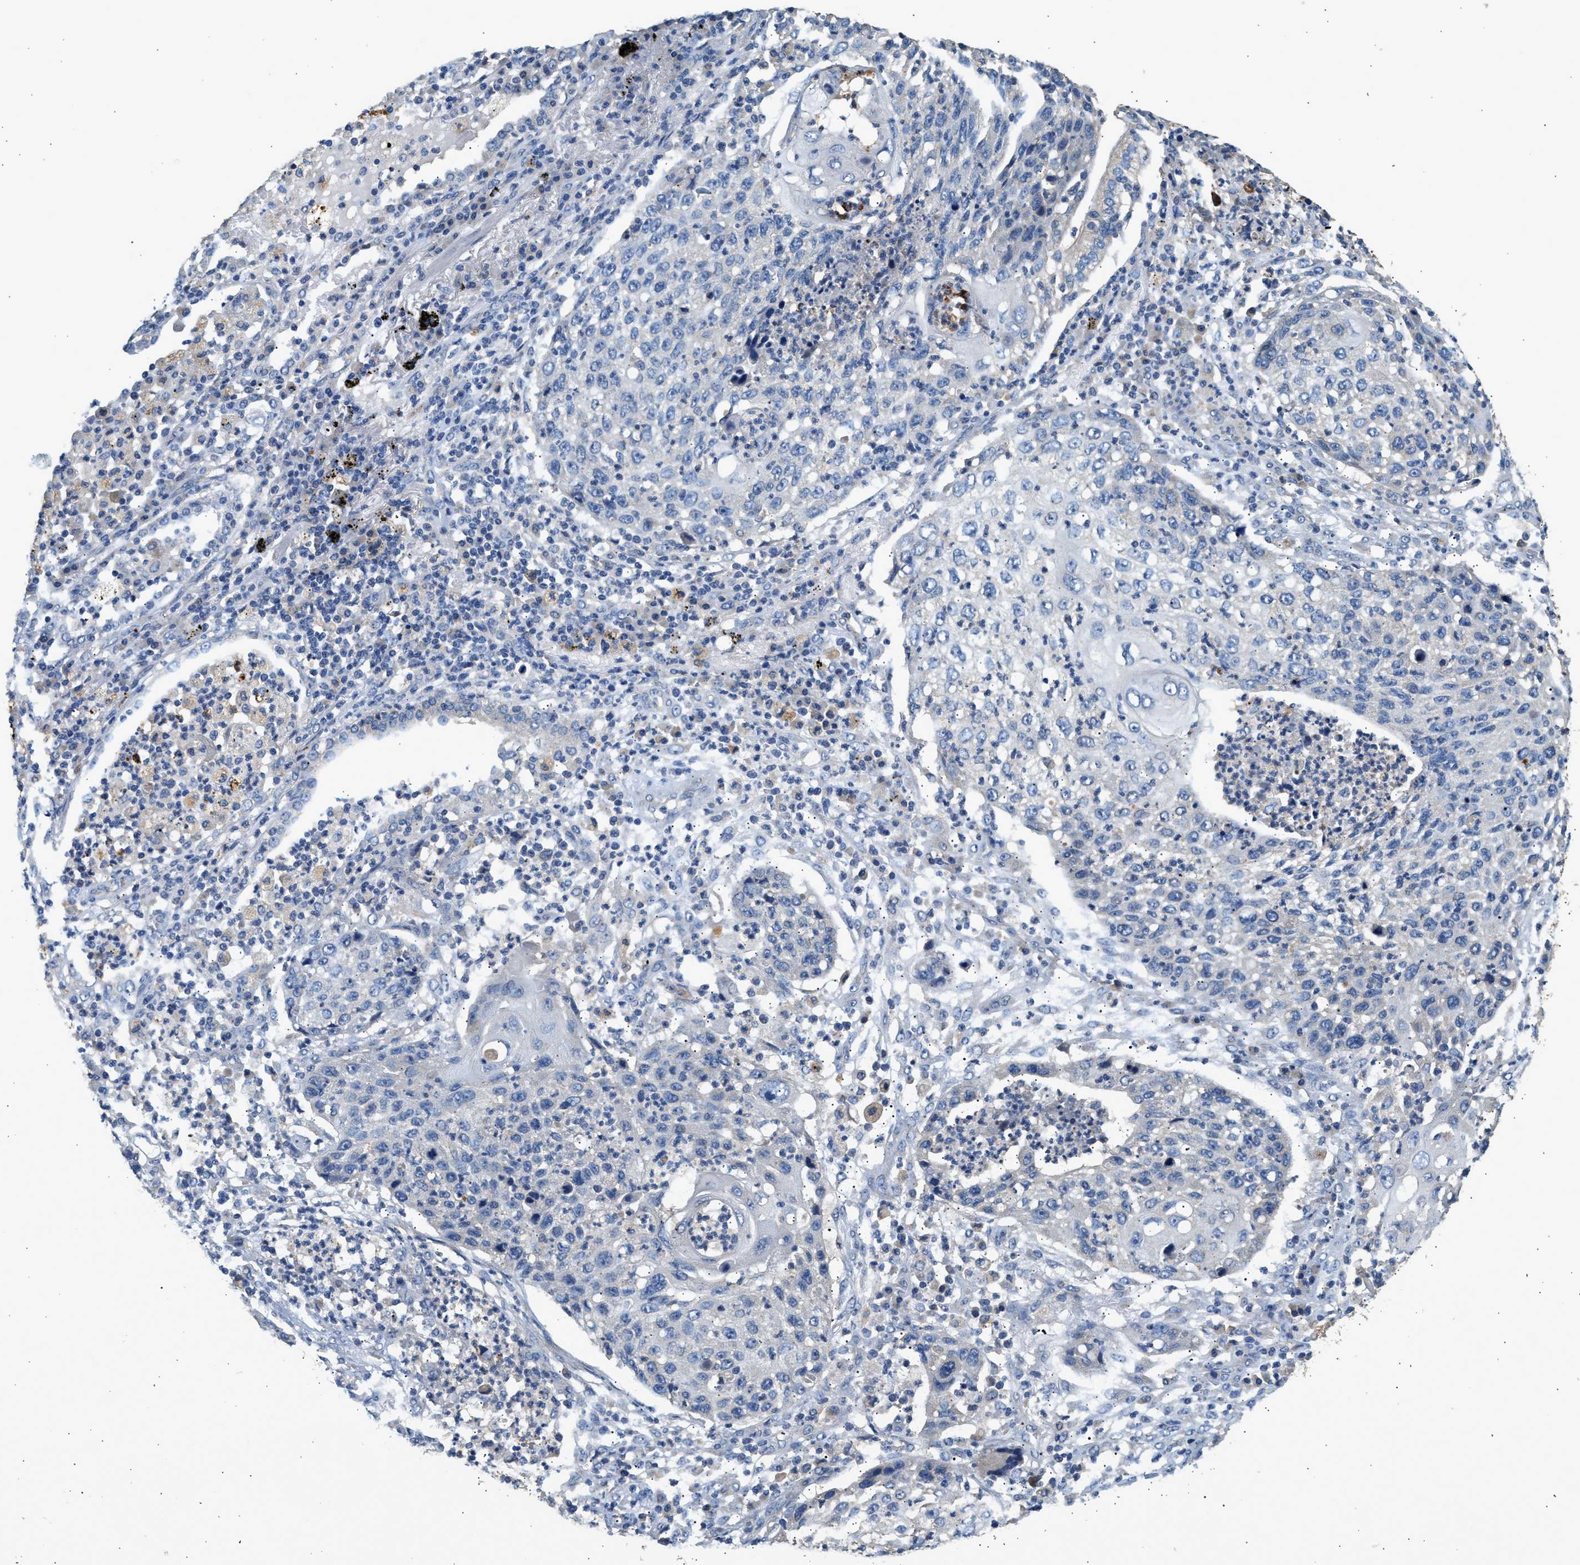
{"staining": {"intensity": "negative", "quantity": "none", "location": "none"}, "tissue": "lung cancer", "cell_type": "Tumor cells", "image_type": "cancer", "snomed": [{"axis": "morphology", "description": "Squamous cell carcinoma, NOS"}, {"axis": "topography", "description": "Lung"}], "caption": "Lung squamous cell carcinoma was stained to show a protein in brown. There is no significant expression in tumor cells.", "gene": "WDR31", "patient": {"sex": "female", "age": 63}}